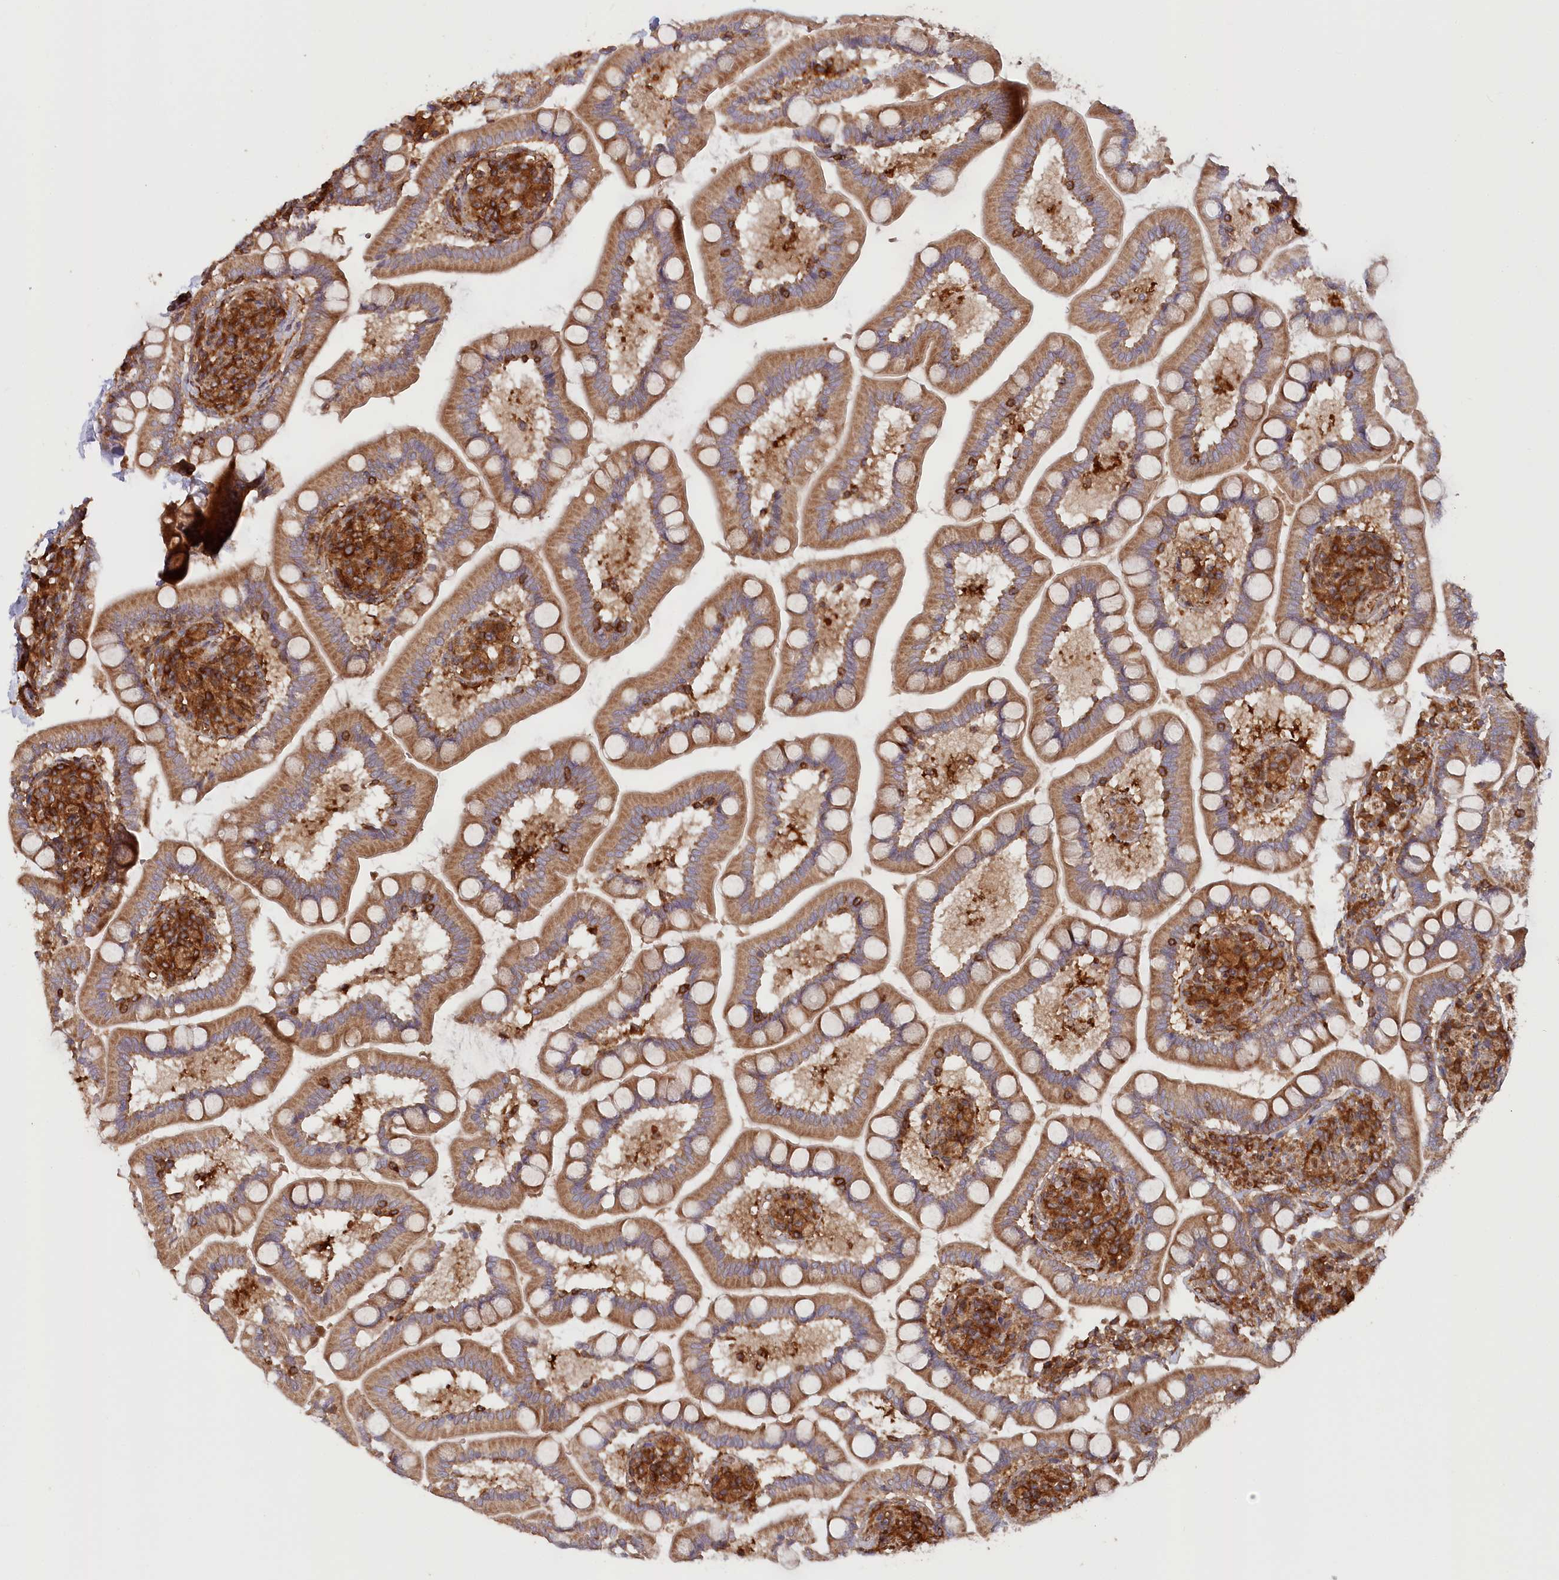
{"staining": {"intensity": "strong", "quantity": ">75%", "location": "cytoplasmic/membranous"}, "tissue": "small intestine", "cell_type": "Glandular cells", "image_type": "normal", "snomed": [{"axis": "morphology", "description": "Normal tissue, NOS"}, {"axis": "topography", "description": "Small intestine"}], "caption": "This photomicrograph displays immunohistochemistry staining of benign small intestine, with high strong cytoplasmic/membranous staining in approximately >75% of glandular cells.", "gene": "PAIP2", "patient": {"sex": "female", "age": 64}}